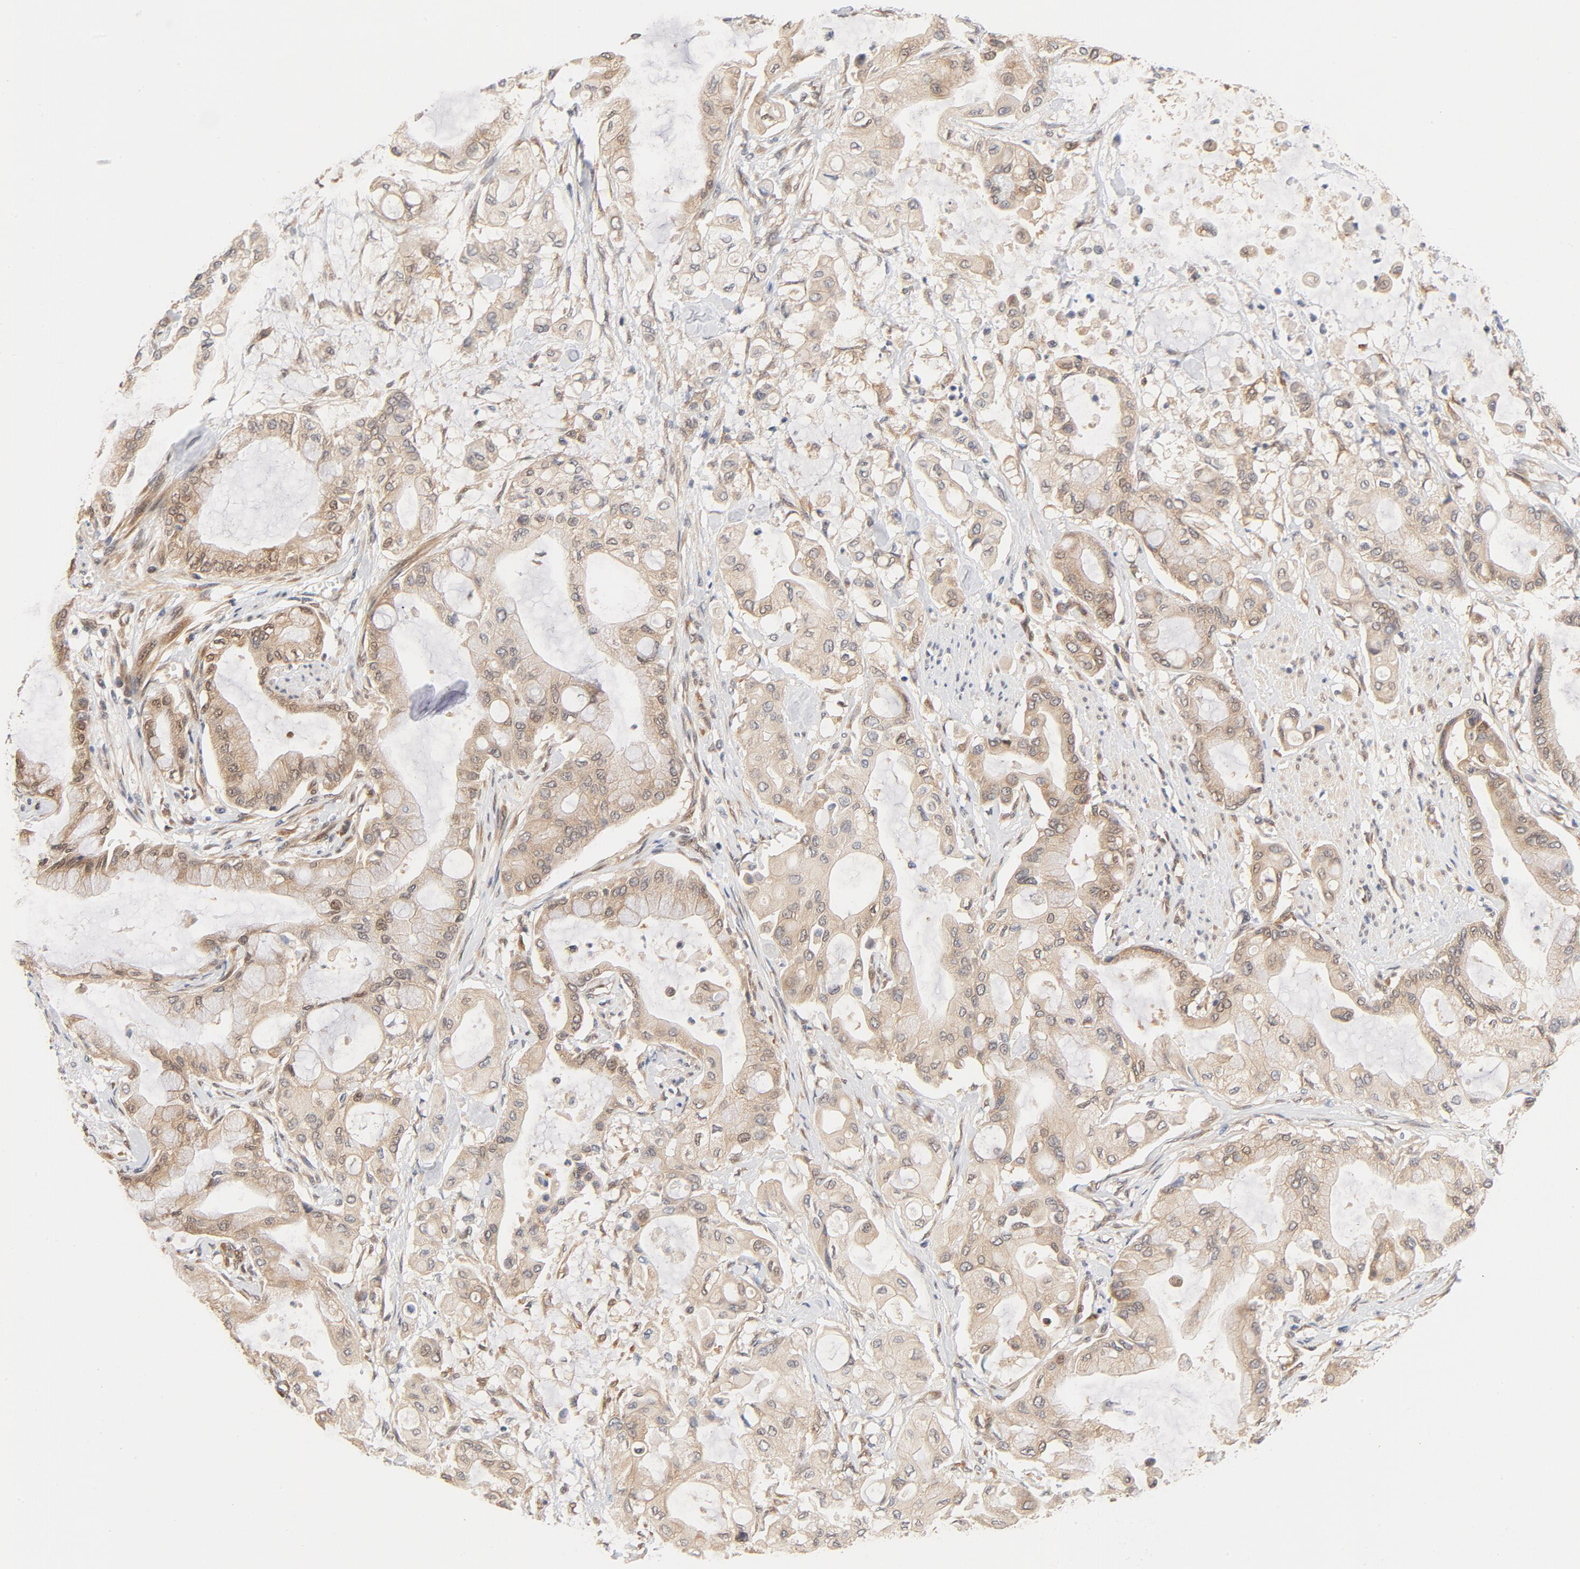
{"staining": {"intensity": "weak", "quantity": ">75%", "location": "cytoplasmic/membranous"}, "tissue": "pancreatic cancer", "cell_type": "Tumor cells", "image_type": "cancer", "snomed": [{"axis": "morphology", "description": "Adenocarcinoma, NOS"}, {"axis": "morphology", "description": "Adenocarcinoma, metastatic, NOS"}, {"axis": "topography", "description": "Lymph node"}, {"axis": "topography", "description": "Pancreas"}, {"axis": "topography", "description": "Duodenum"}], "caption": "An IHC micrograph of neoplastic tissue is shown. Protein staining in brown shows weak cytoplasmic/membranous positivity in pancreatic cancer within tumor cells. The staining was performed using DAB to visualize the protein expression in brown, while the nuclei were stained in blue with hematoxylin (Magnification: 20x).", "gene": "EIF4E", "patient": {"sex": "female", "age": 64}}